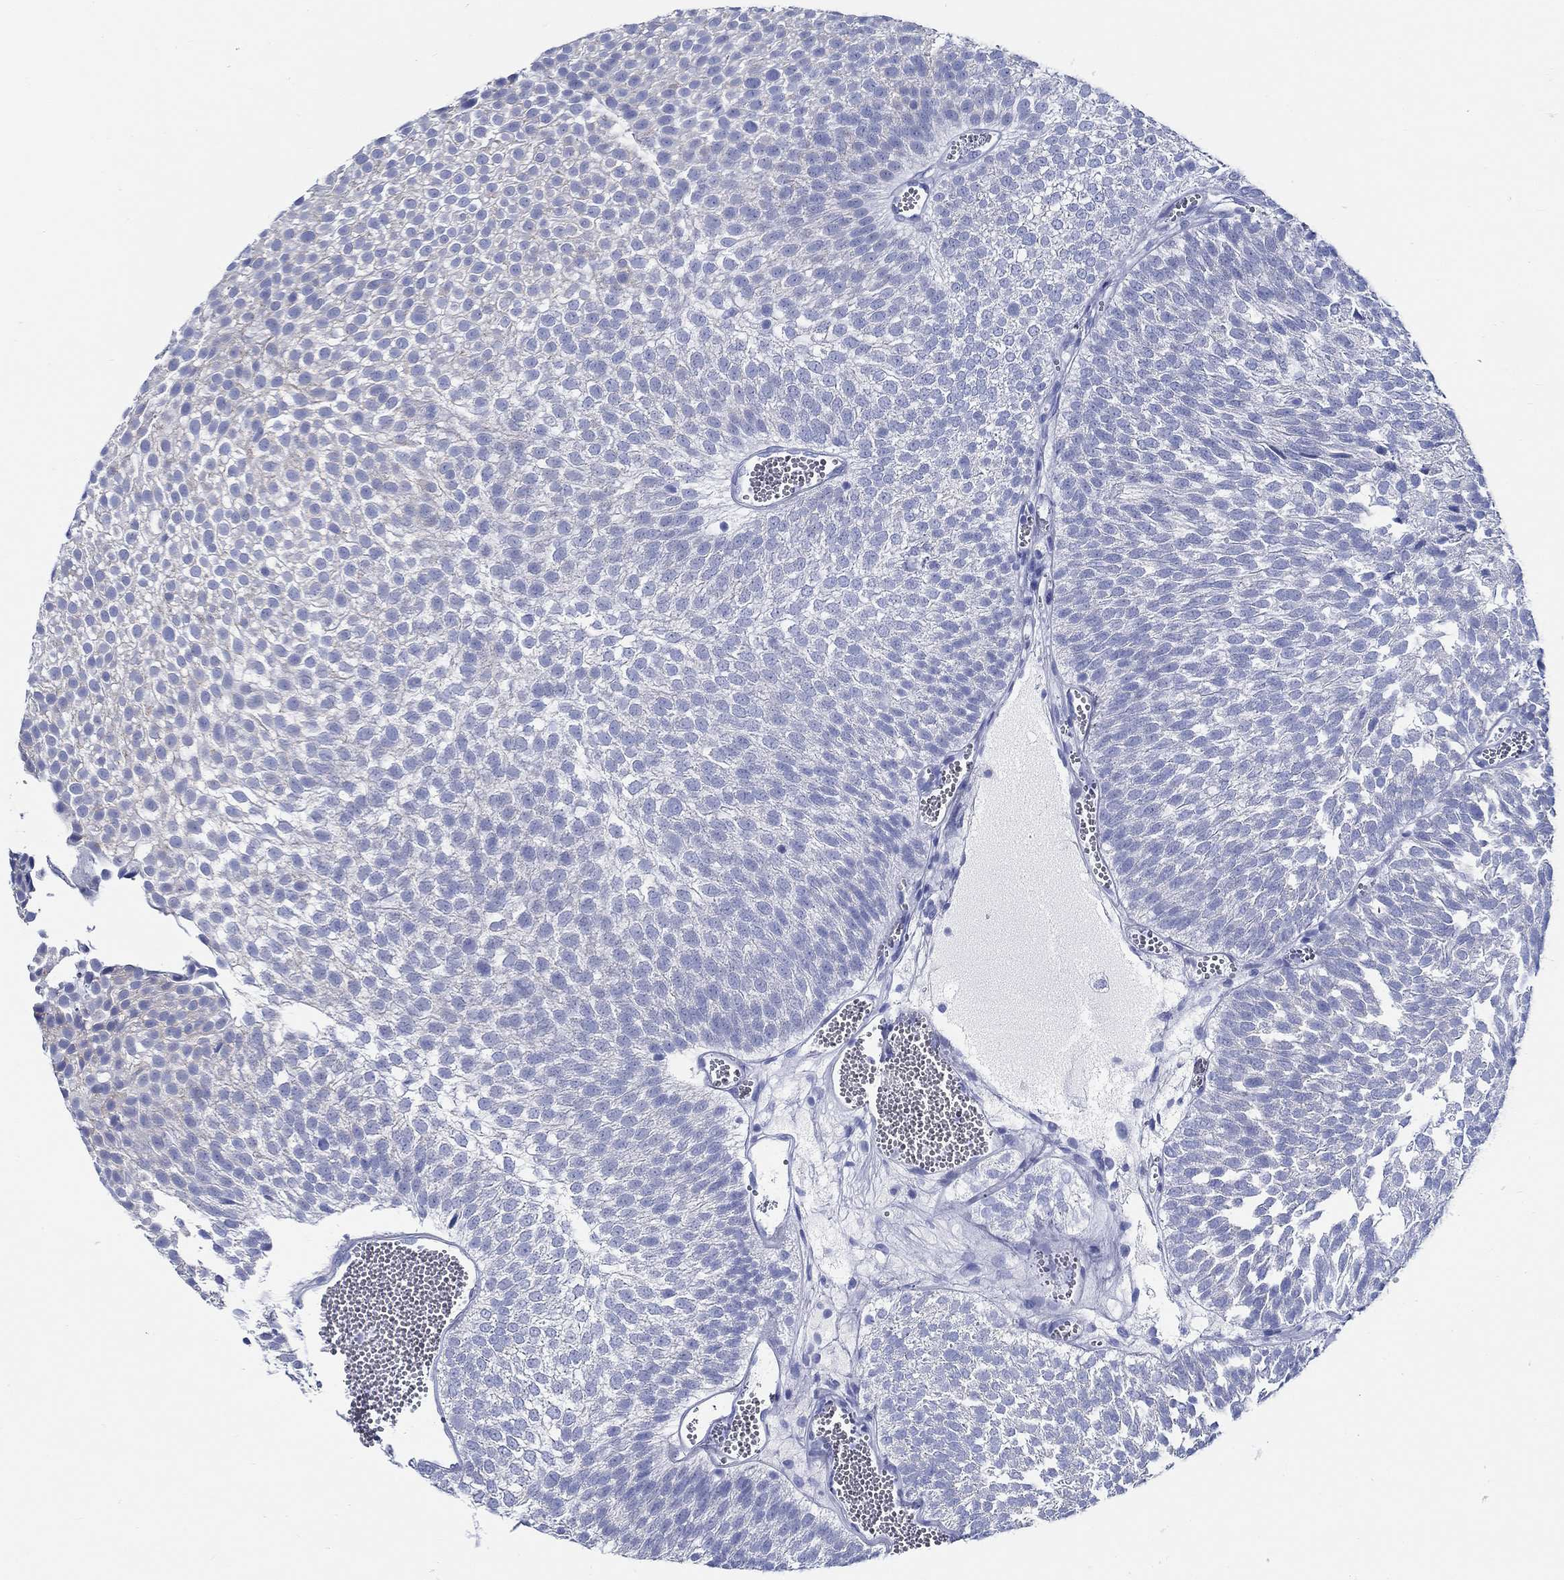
{"staining": {"intensity": "negative", "quantity": "none", "location": "none"}, "tissue": "urothelial cancer", "cell_type": "Tumor cells", "image_type": "cancer", "snomed": [{"axis": "morphology", "description": "Urothelial carcinoma, Low grade"}, {"axis": "topography", "description": "Urinary bladder"}], "caption": "Urothelial cancer stained for a protein using immunohistochemistry exhibits no positivity tumor cells.", "gene": "RD3L", "patient": {"sex": "male", "age": 52}}